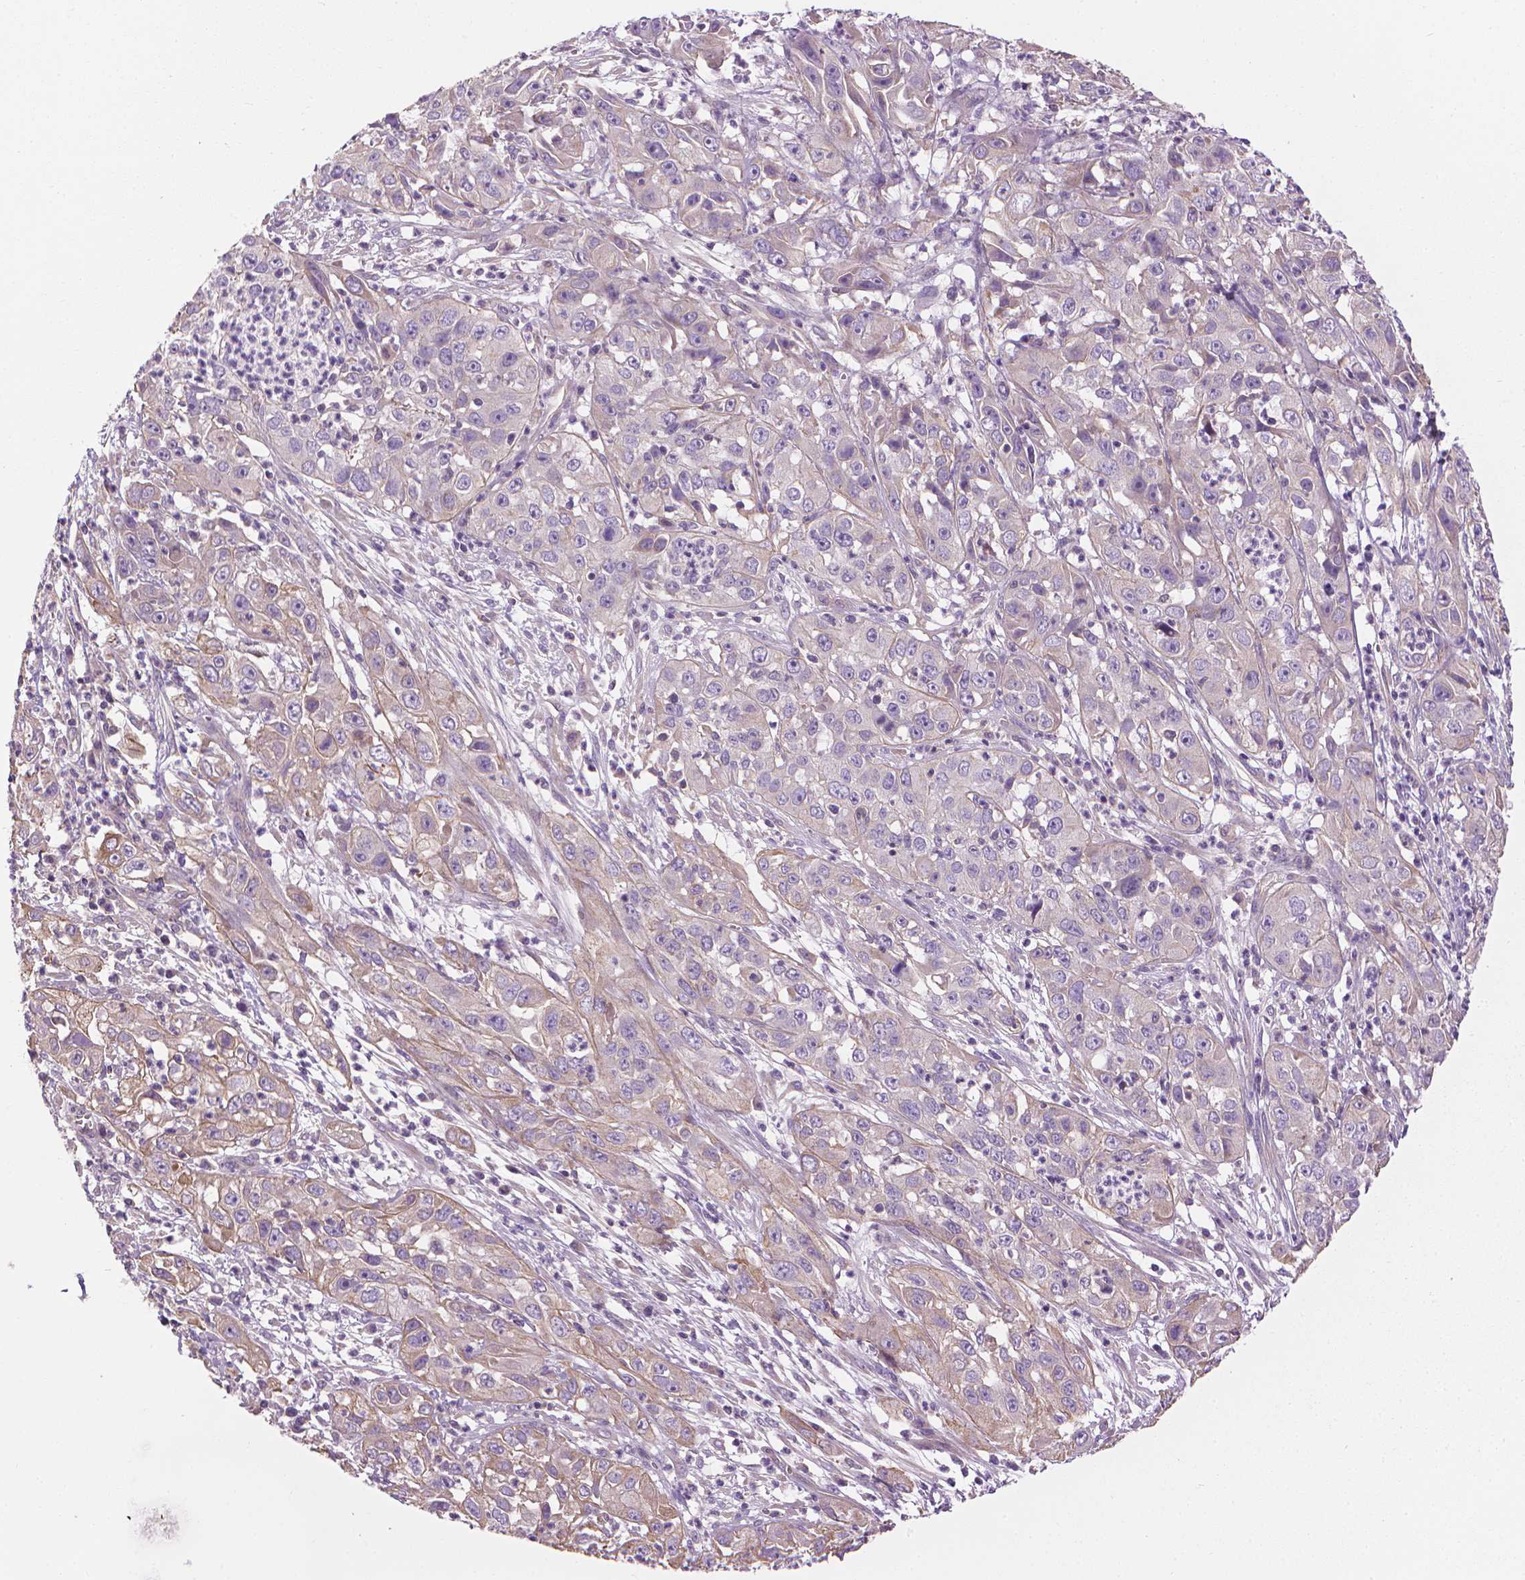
{"staining": {"intensity": "weak", "quantity": "<25%", "location": "cytoplasmic/membranous"}, "tissue": "cervical cancer", "cell_type": "Tumor cells", "image_type": "cancer", "snomed": [{"axis": "morphology", "description": "Squamous cell carcinoma, NOS"}, {"axis": "topography", "description": "Cervix"}], "caption": "This is an immunohistochemistry image of human cervical cancer (squamous cell carcinoma). There is no positivity in tumor cells.", "gene": "RIIAD1", "patient": {"sex": "female", "age": 32}}